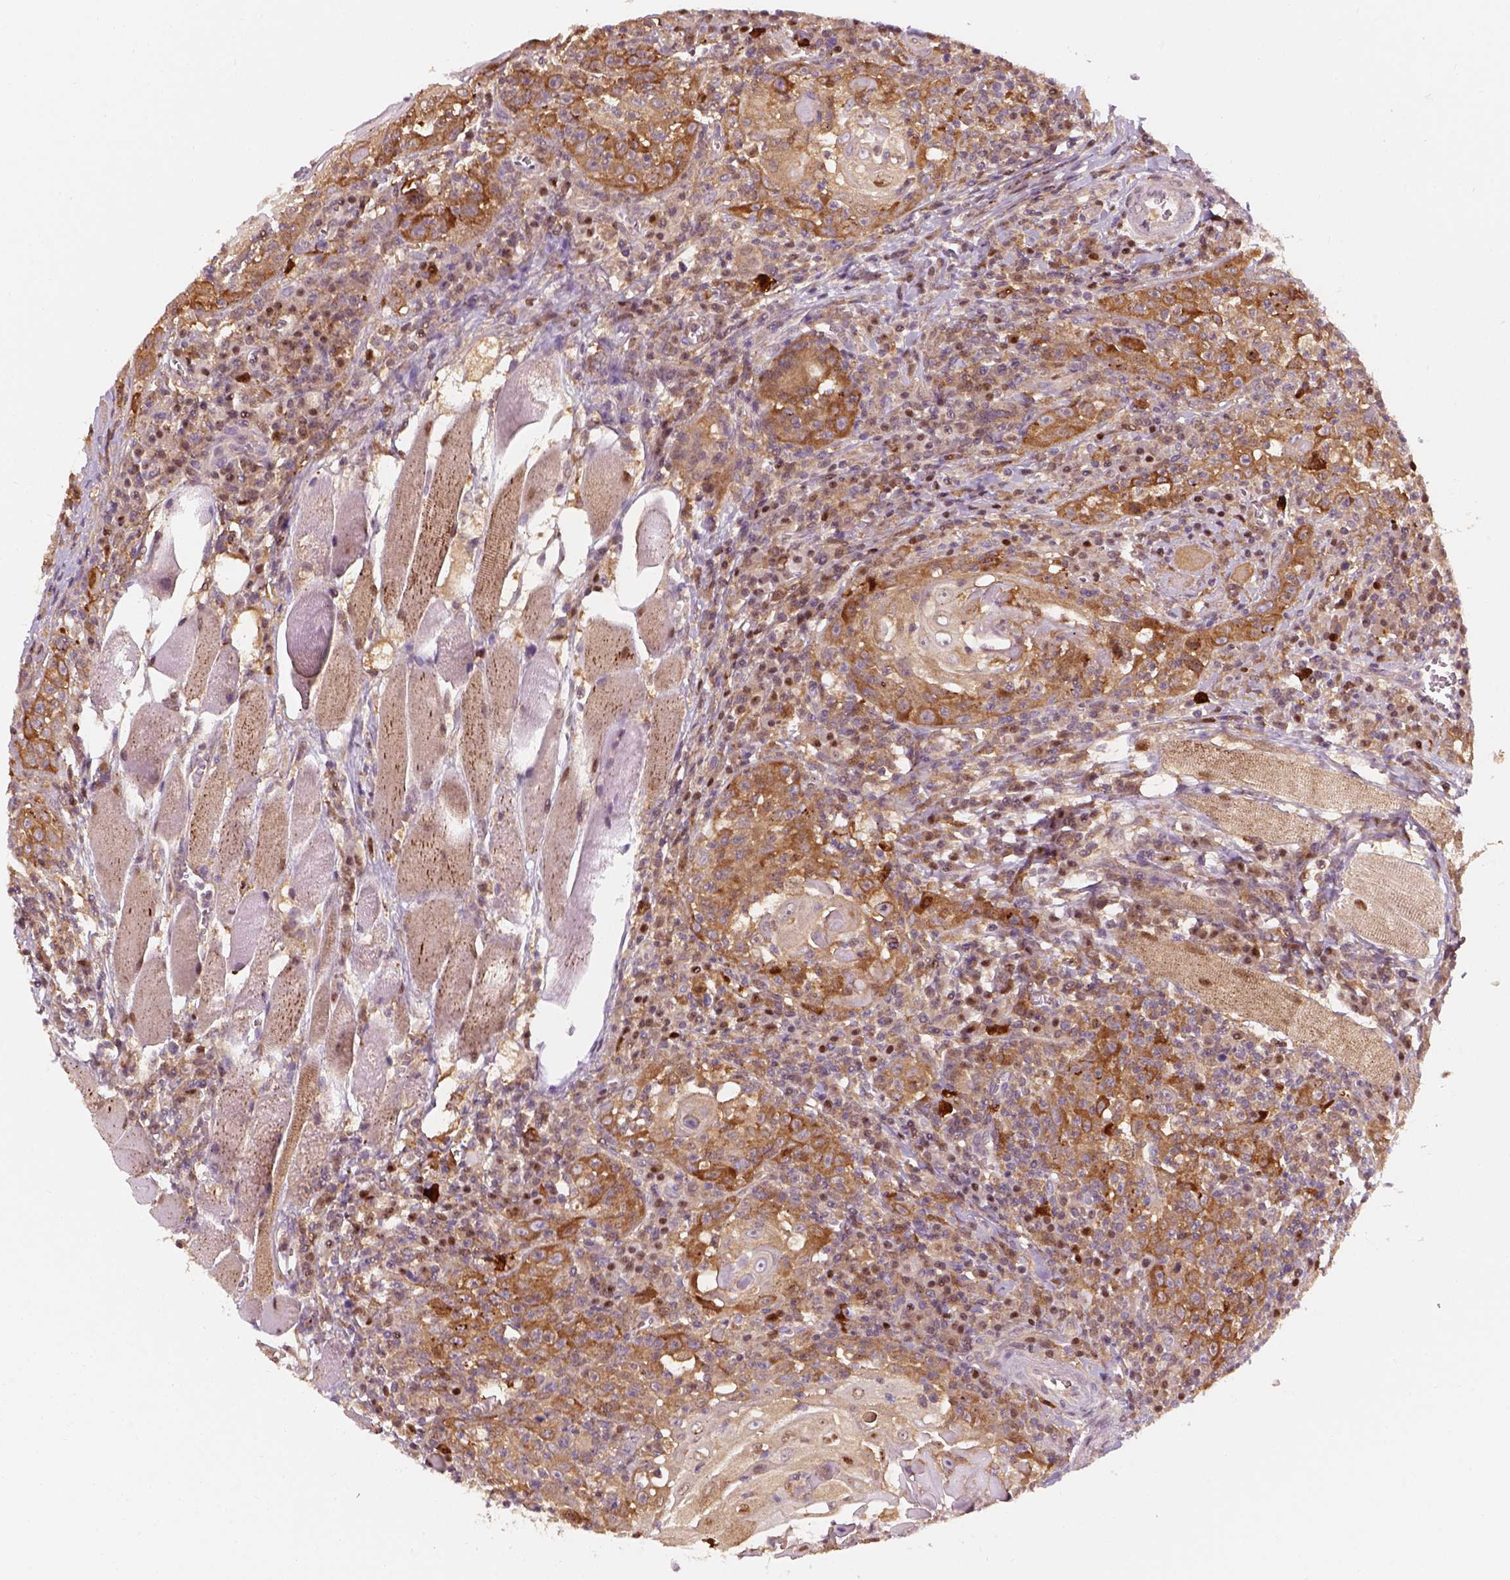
{"staining": {"intensity": "moderate", "quantity": ">75%", "location": "cytoplasmic/membranous"}, "tissue": "head and neck cancer", "cell_type": "Tumor cells", "image_type": "cancer", "snomed": [{"axis": "morphology", "description": "Squamous cell carcinoma, NOS"}, {"axis": "topography", "description": "Head-Neck"}], "caption": "Squamous cell carcinoma (head and neck) stained with a brown dye demonstrates moderate cytoplasmic/membranous positive expression in approximately >75% of tumor cells.", "gene": "SQSTM1", "patient": {"sex": "male", "age": 52}}